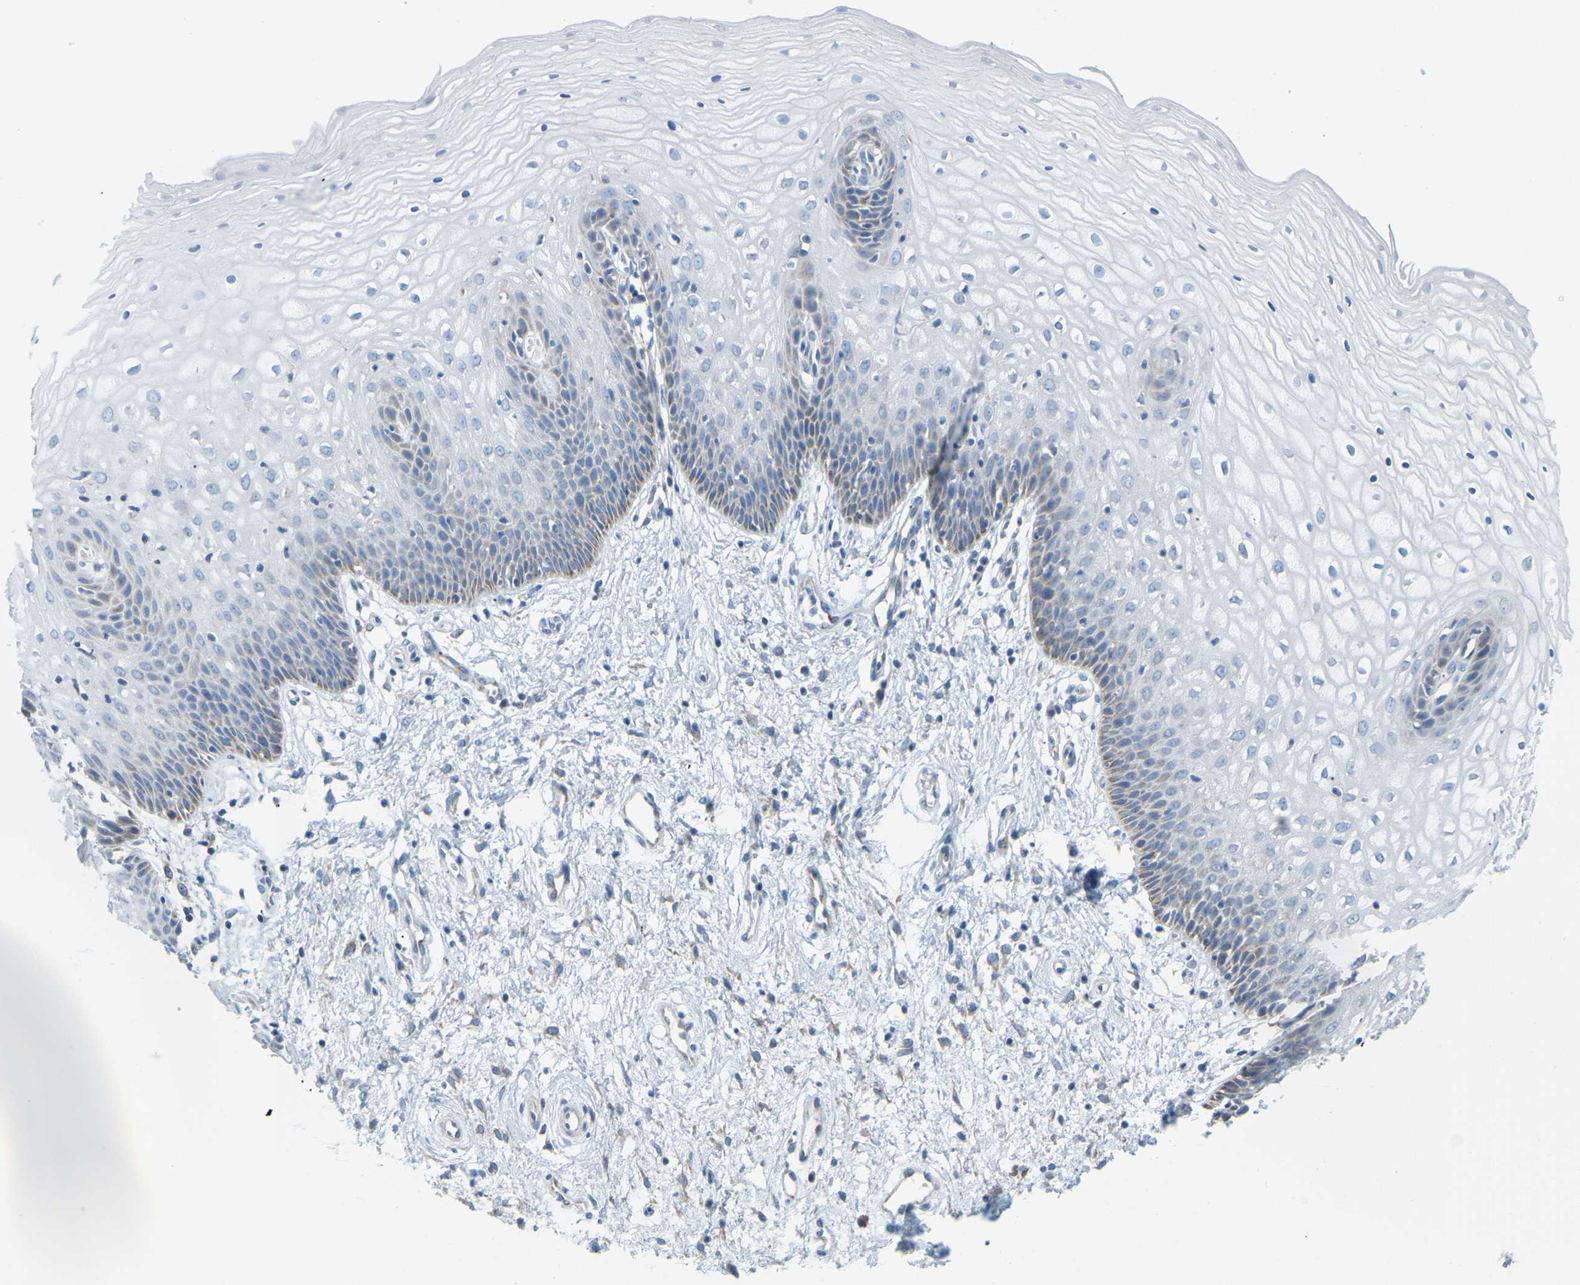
{"staining": {"intensity": "weak", "quantity": "<25%", "location": "cytoplasmic/membranous"}, "tissue": "vagina", "cell_type": "Squamous epithelial cells", "image_type": "normal", "snomed": [{"axis": "morphology", "description": "Normal tissue, NOS"}, {"axis": "topography", "description": "Vagina"}], "caption": "Protein analysis of normal vagina reveals no significant expression in squamous epithelial cells.", "gene": "GDA", "patient": {"sex": "female", "age": 34}}